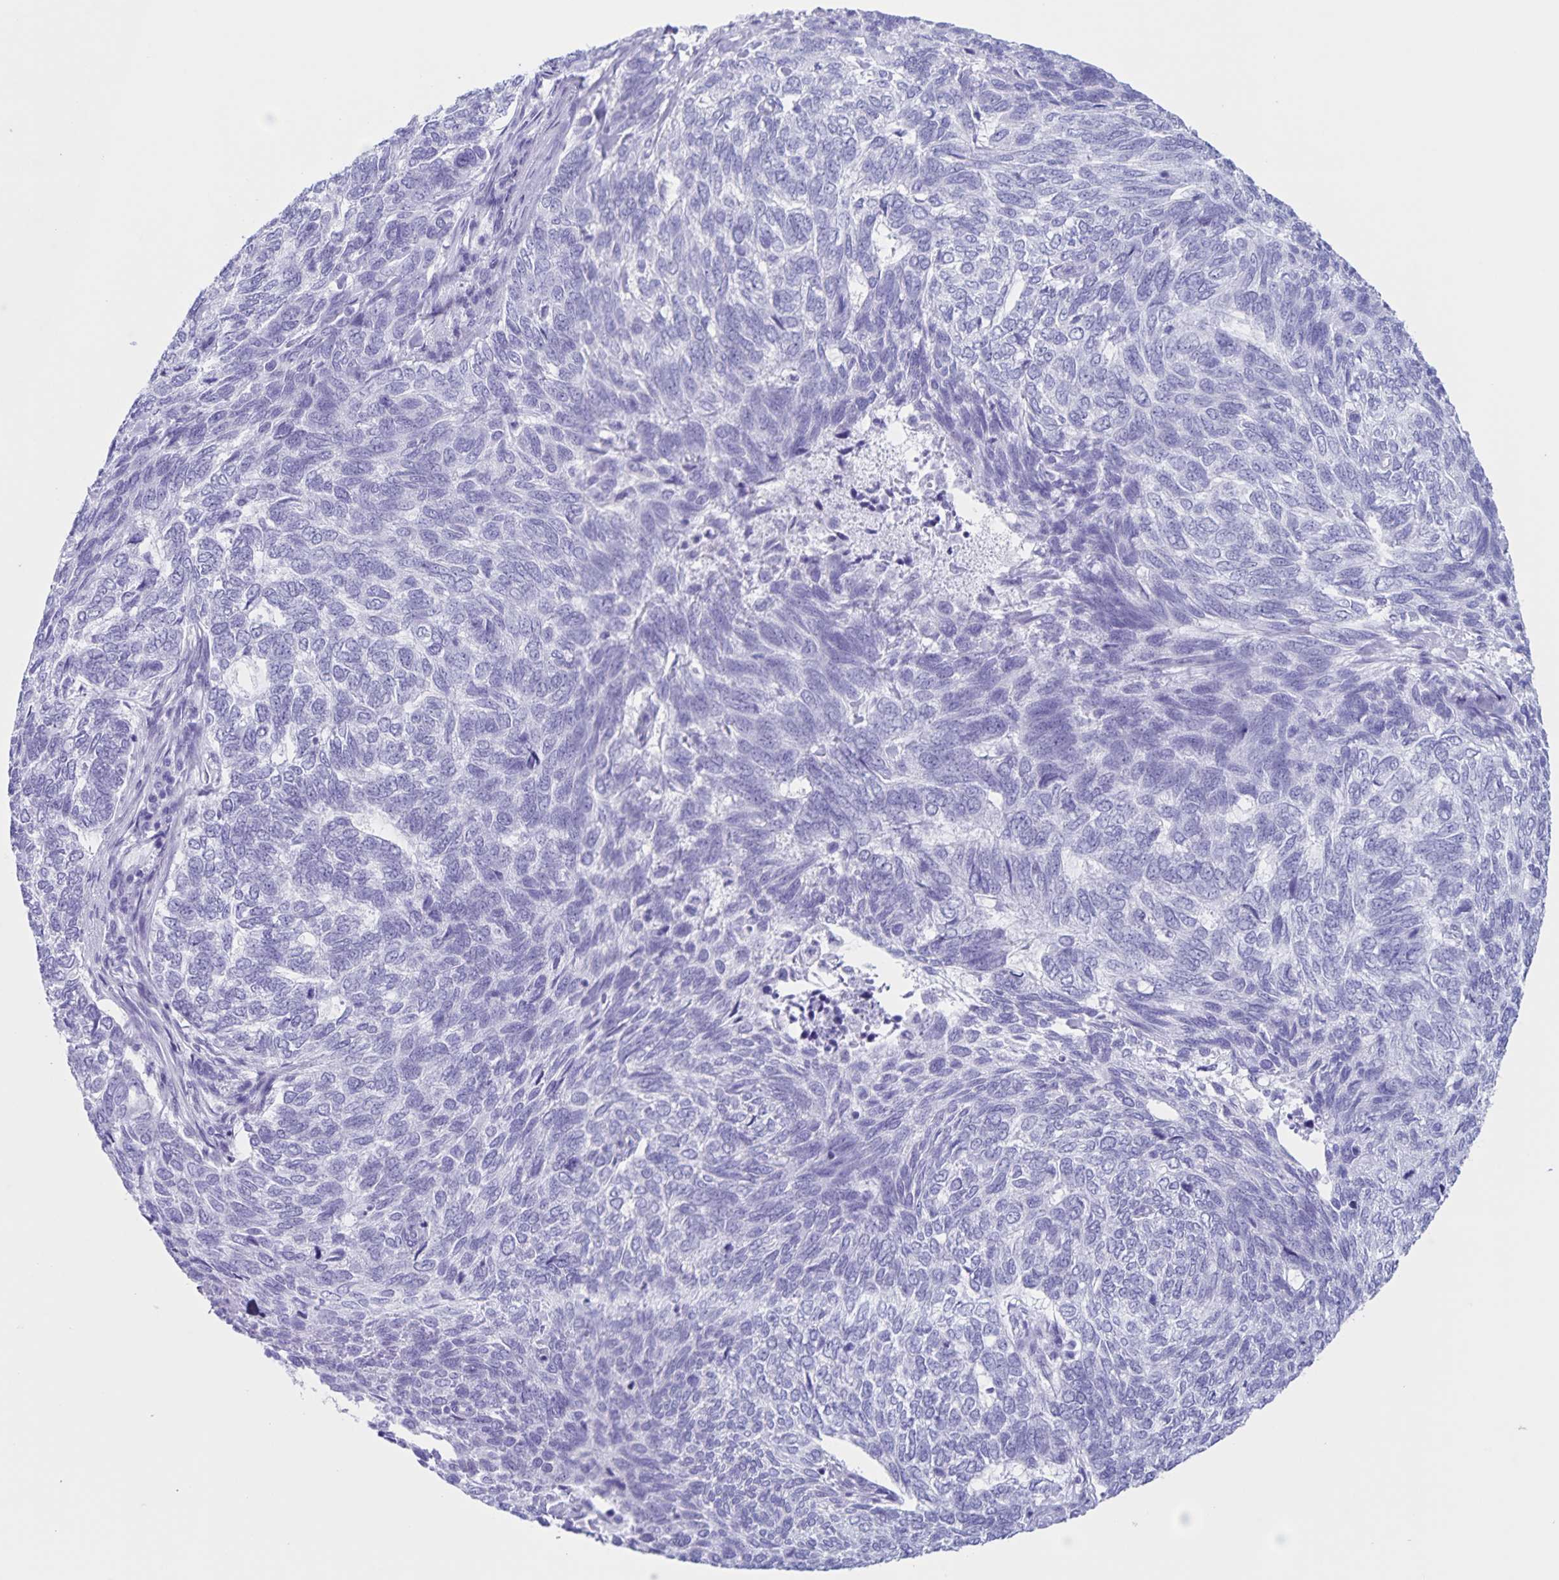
{"staining": {"intensity": "negative", "quantity": "none", "location": "none"}, "tissue": "skin cancer", "cell_type": "Tumor cells", "image_type": "cancer", "snomed": [{"axis": "morphology", "description": "Basal cell carcinoma"}, {"axis": "topography", "description": "Skin"}], "caption": "Basal cell carcinoma (skin) was stained to show a protein in brown. There is no significant staining in tumor cells.", "gene": "C12orf56", "patient": {"sex": "female", "age": 65}}